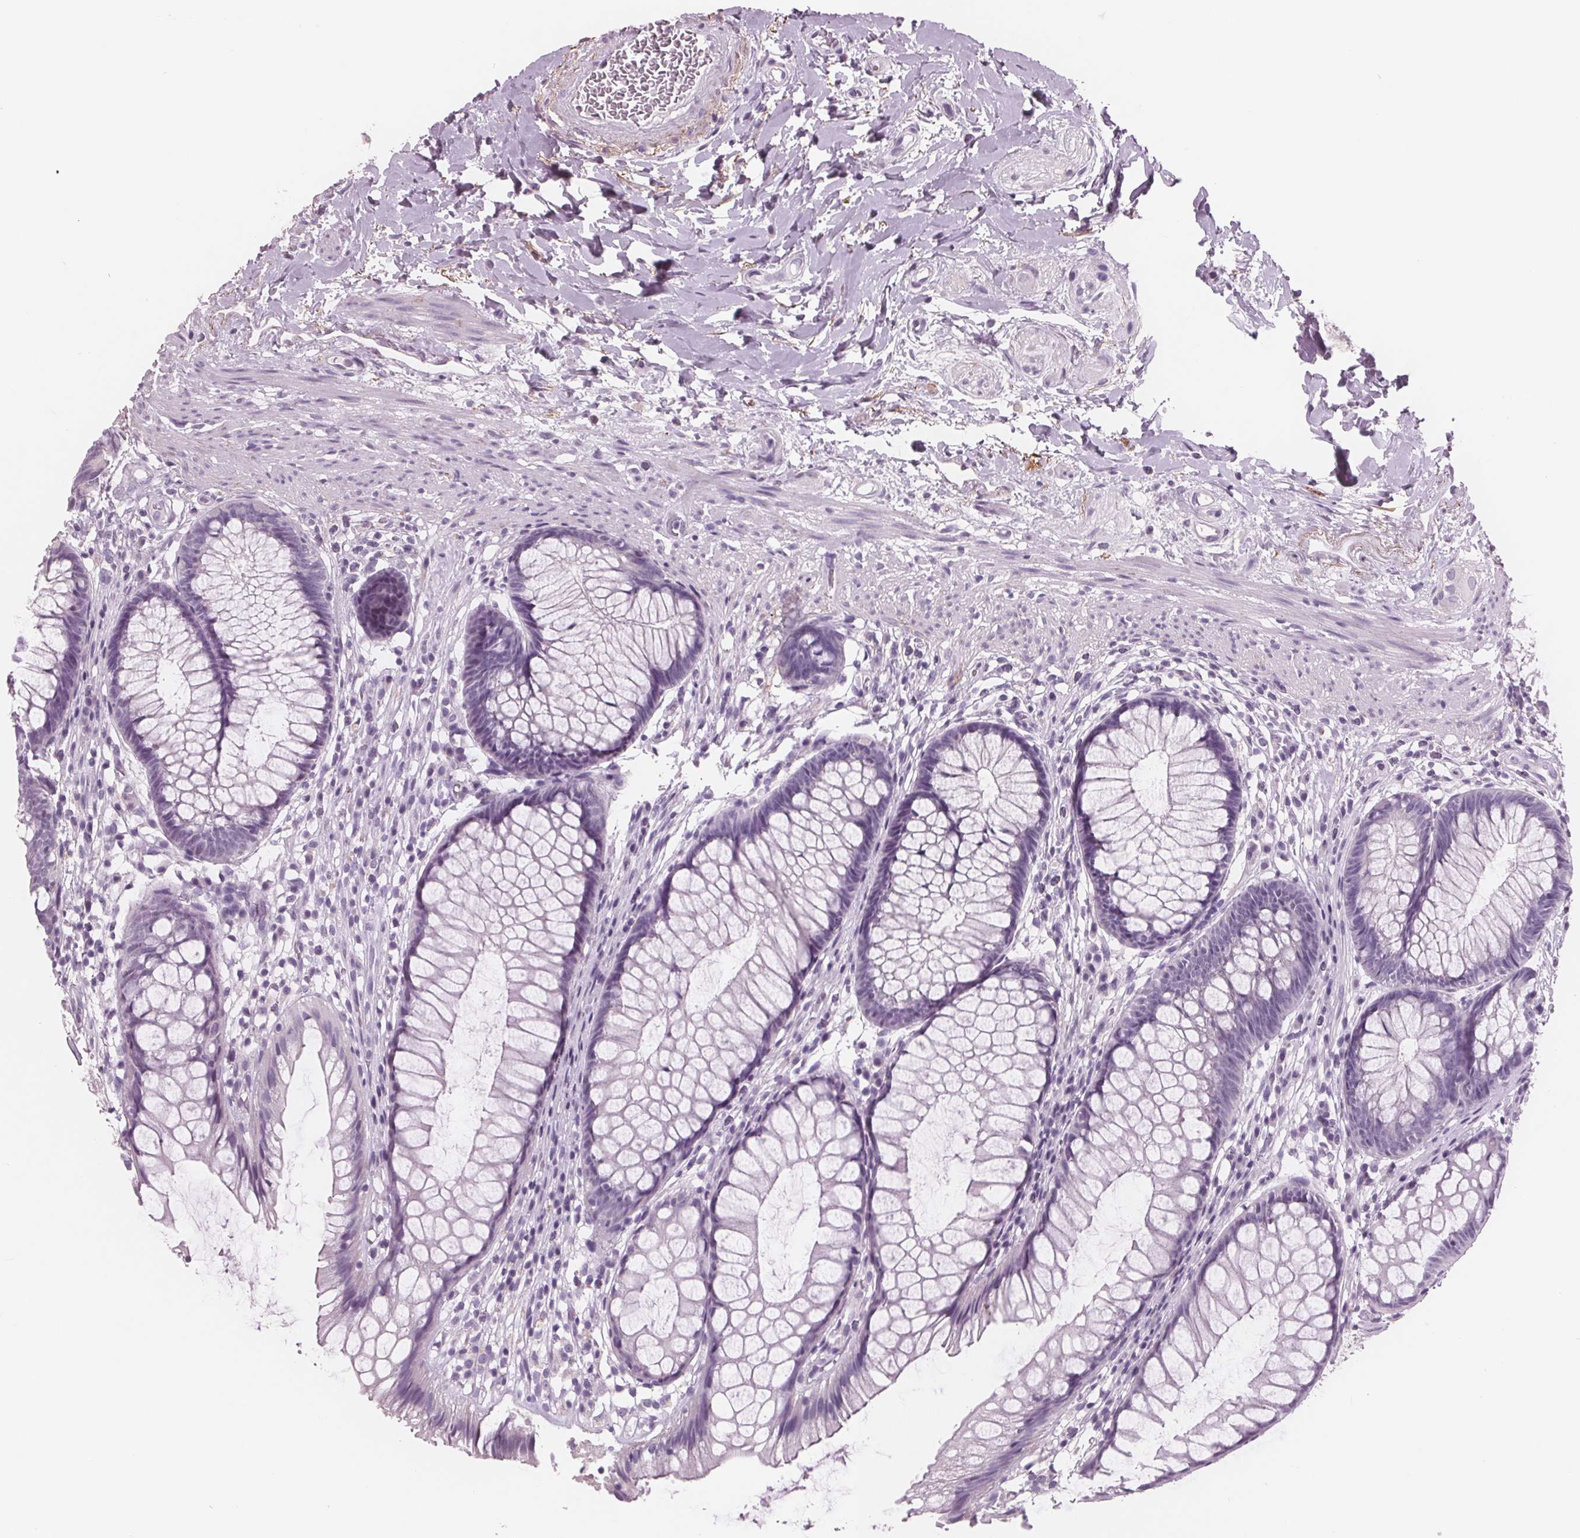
{"staining": {"intensity": "negative", "quantity": "none", "location": "none"}, "tissue": "rectum", "cell_type": "Glandular cells", "image_type": "normal", "snomed": [{"axis": "morphology", "description": "Normal tissue, NOS"}, {"axis": "topography", "description": "Smooth muscle"}, {"axis": "topography", "description": "Rectum"}], "caption": "This micrograph is of normal rectum stained with immunohistochemistry (IHC) to label a protein in brown with the nuclei are counter-stained blue. There is no positivity in glandular cells. The staining is performed using DAB (3,3'-diaminobenzidine) brown chromogen with nuclei counter-stained in using hematoxylin.", "gene": "AMBP", "patient": {"sex": "male", "age": 53}}